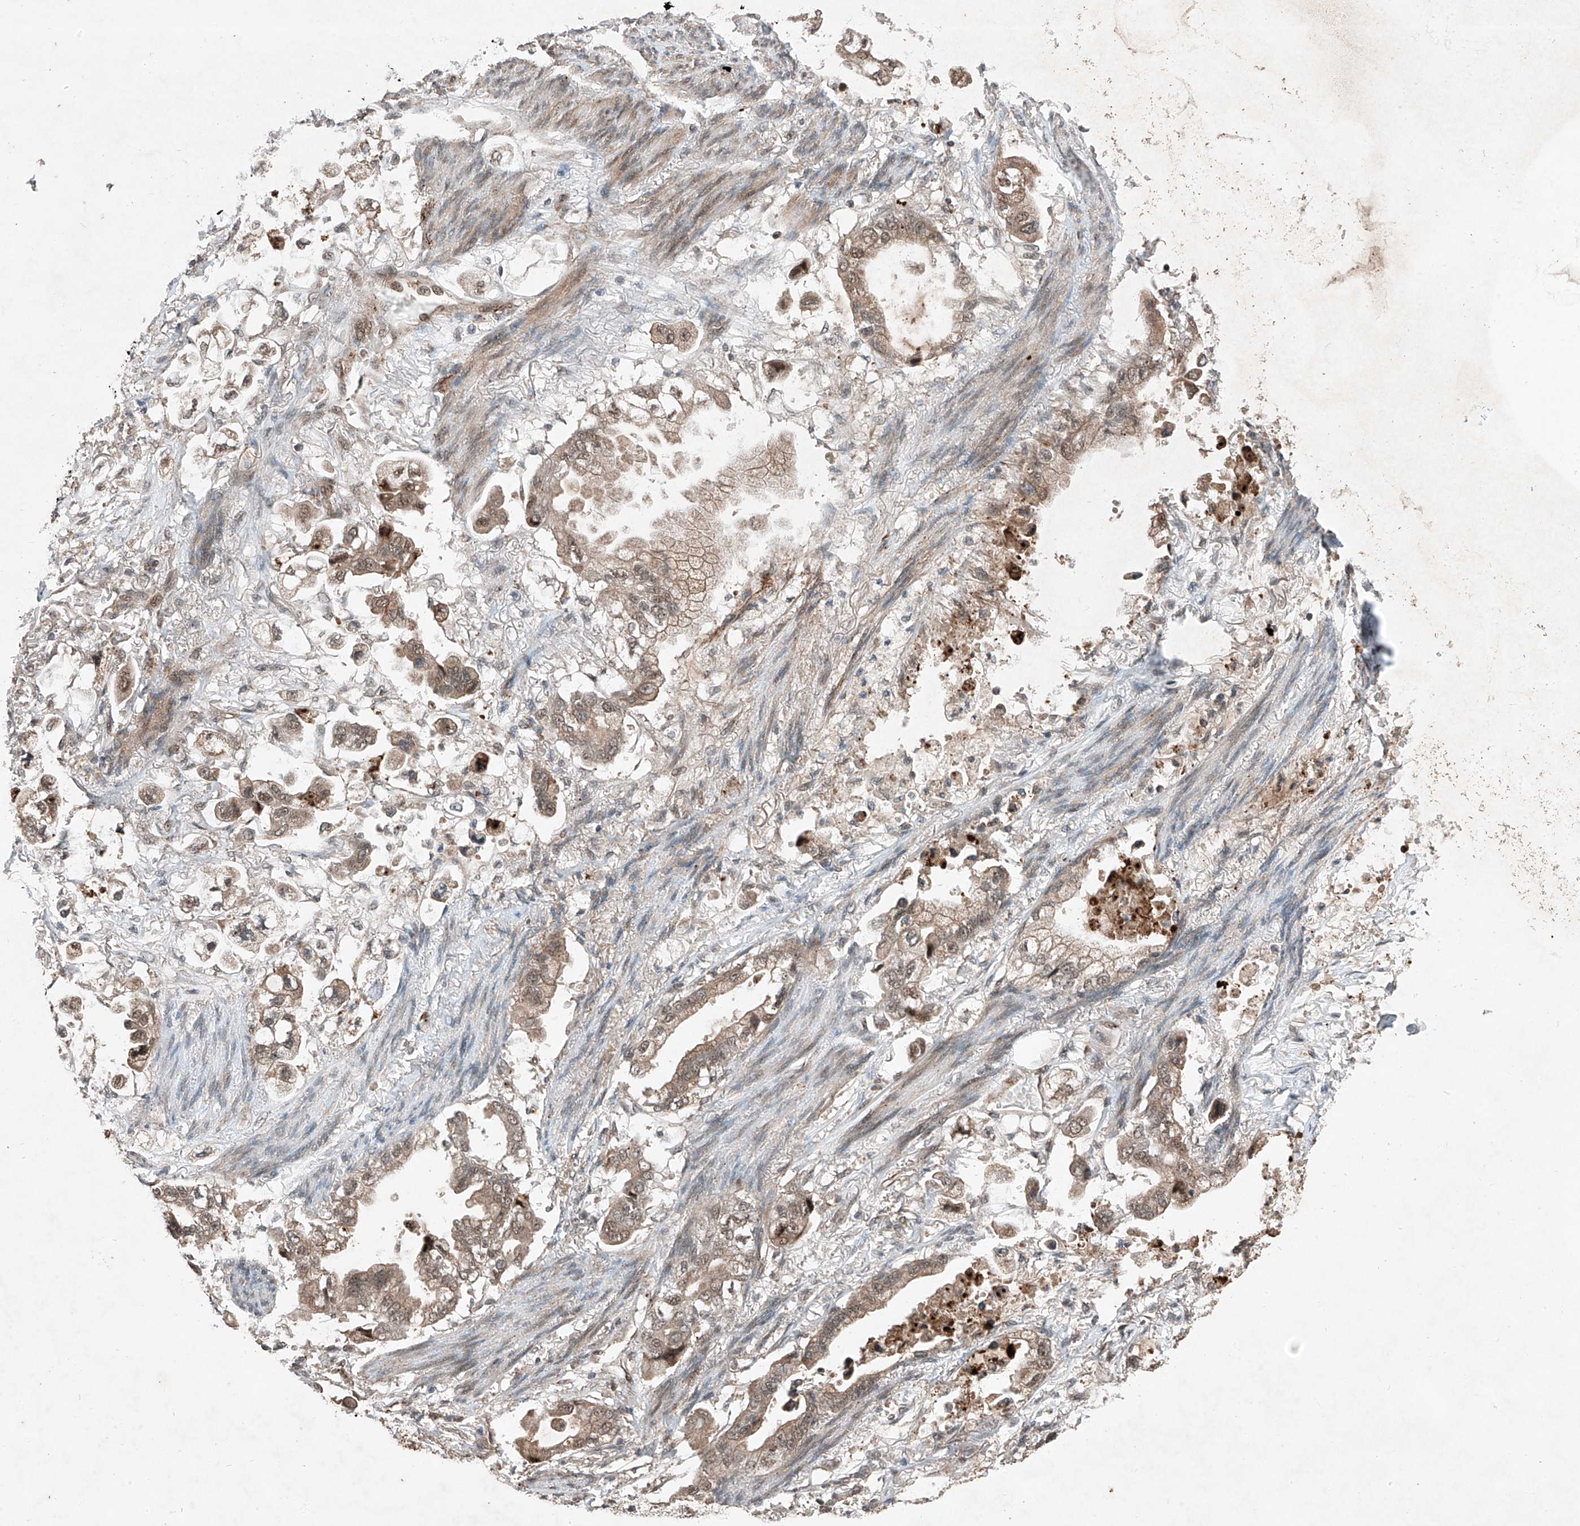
{"staining": {"intensity": "weak", "quantity": ">75%", "location": "cytoplasmic/membranous,nuclear"}, "tissue": "stomach cancer", "cell_type": "Tumor cells", "image_type": "cancer", "snomed": [{"axis": "morphology", "description": "Adenocarcinoma, NOS"}, {"axis": "topography", "description": "Stomach"}], "caption": "A histopathology image of adenocarcinoma (stomach) stained for a protein shows weak cytoplasmic/membranous and nuclear brown staining in tumor cells. (DAB (3,3'-diaminobenzidine) IHC, brown staining for protein, blue staining for nuclei).", "gene": "ZNF620", "patient": {"sex": "male", "age": 62}}